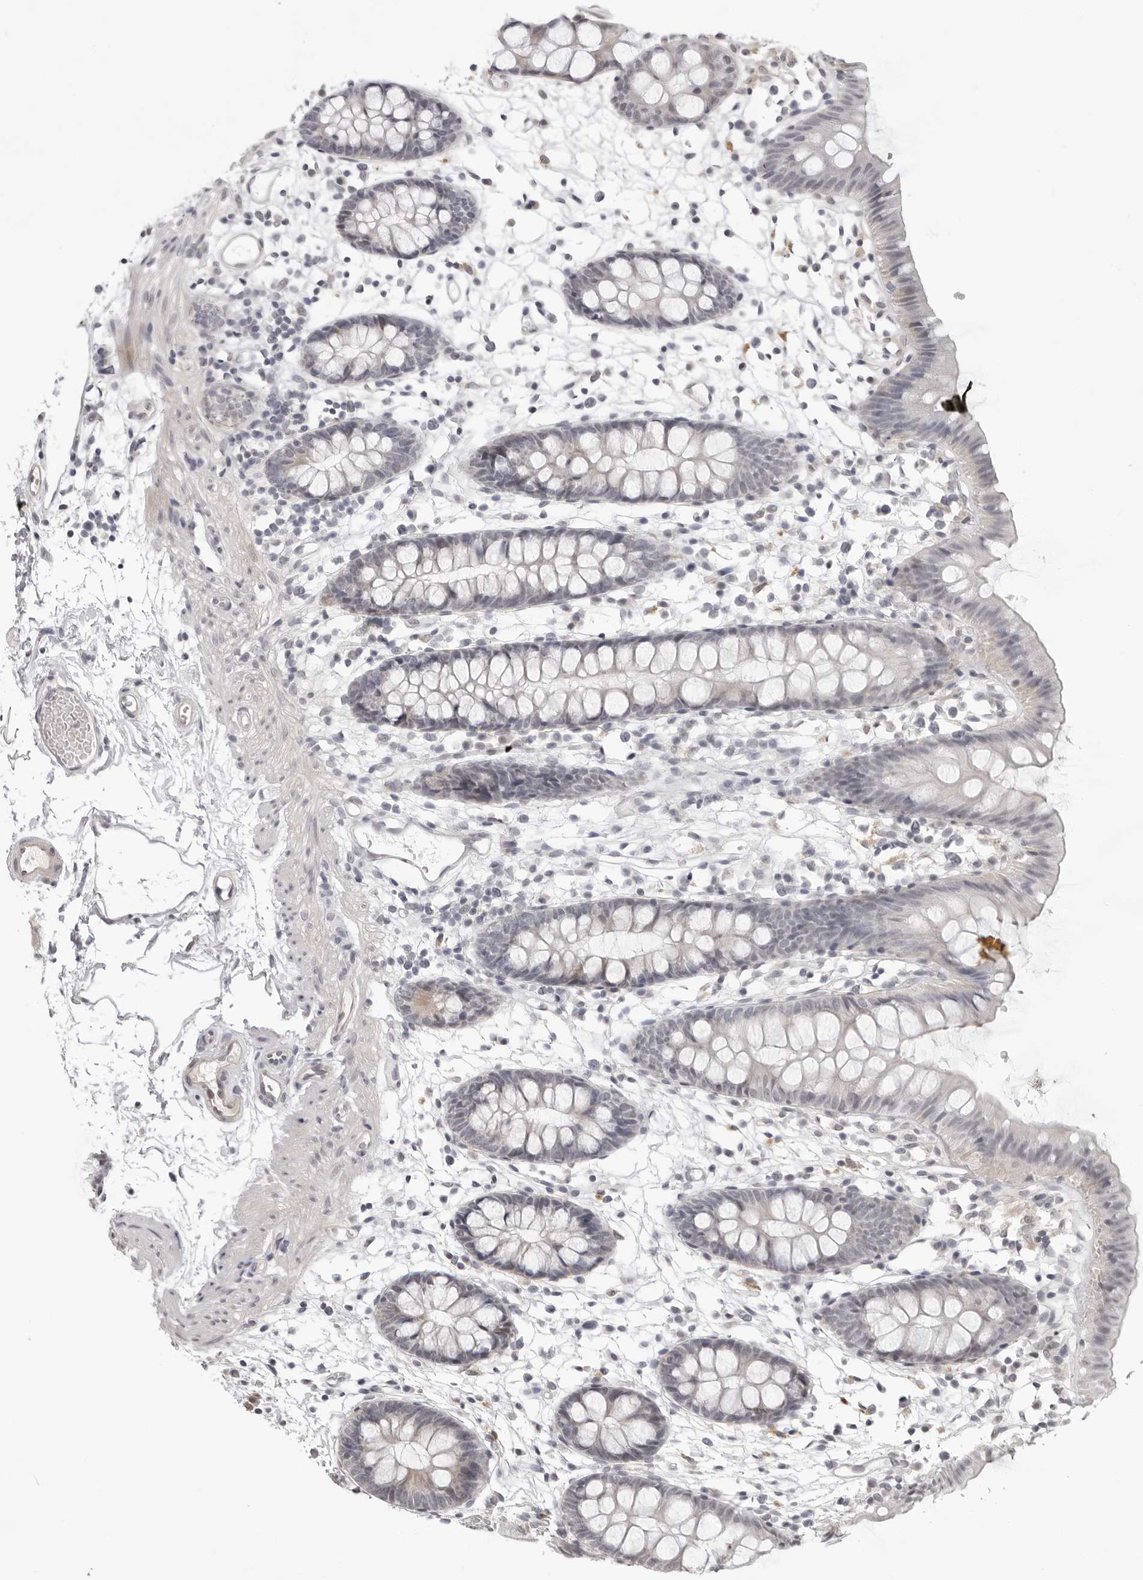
{"staining": {"intensity": "negative", "quantity": "none", "location": "none"}, "tissue": "colon", "cell_type": "Endothelial cells", "image_type": "normal", "snomed": [{"axis": "morphology", "description": "Normal tissue, NOS"}, {"axis": "topography", "description": "Colon"}], "caption": "Immunohistochemistry (IHC) micrograph of normal colon: colon stained with DAB (3,3'-diaminobenzidine) shows no significant protein expression in endothelial cells.", "gene": "ACP6", "patient": {"sex": "male", "age": 56}}